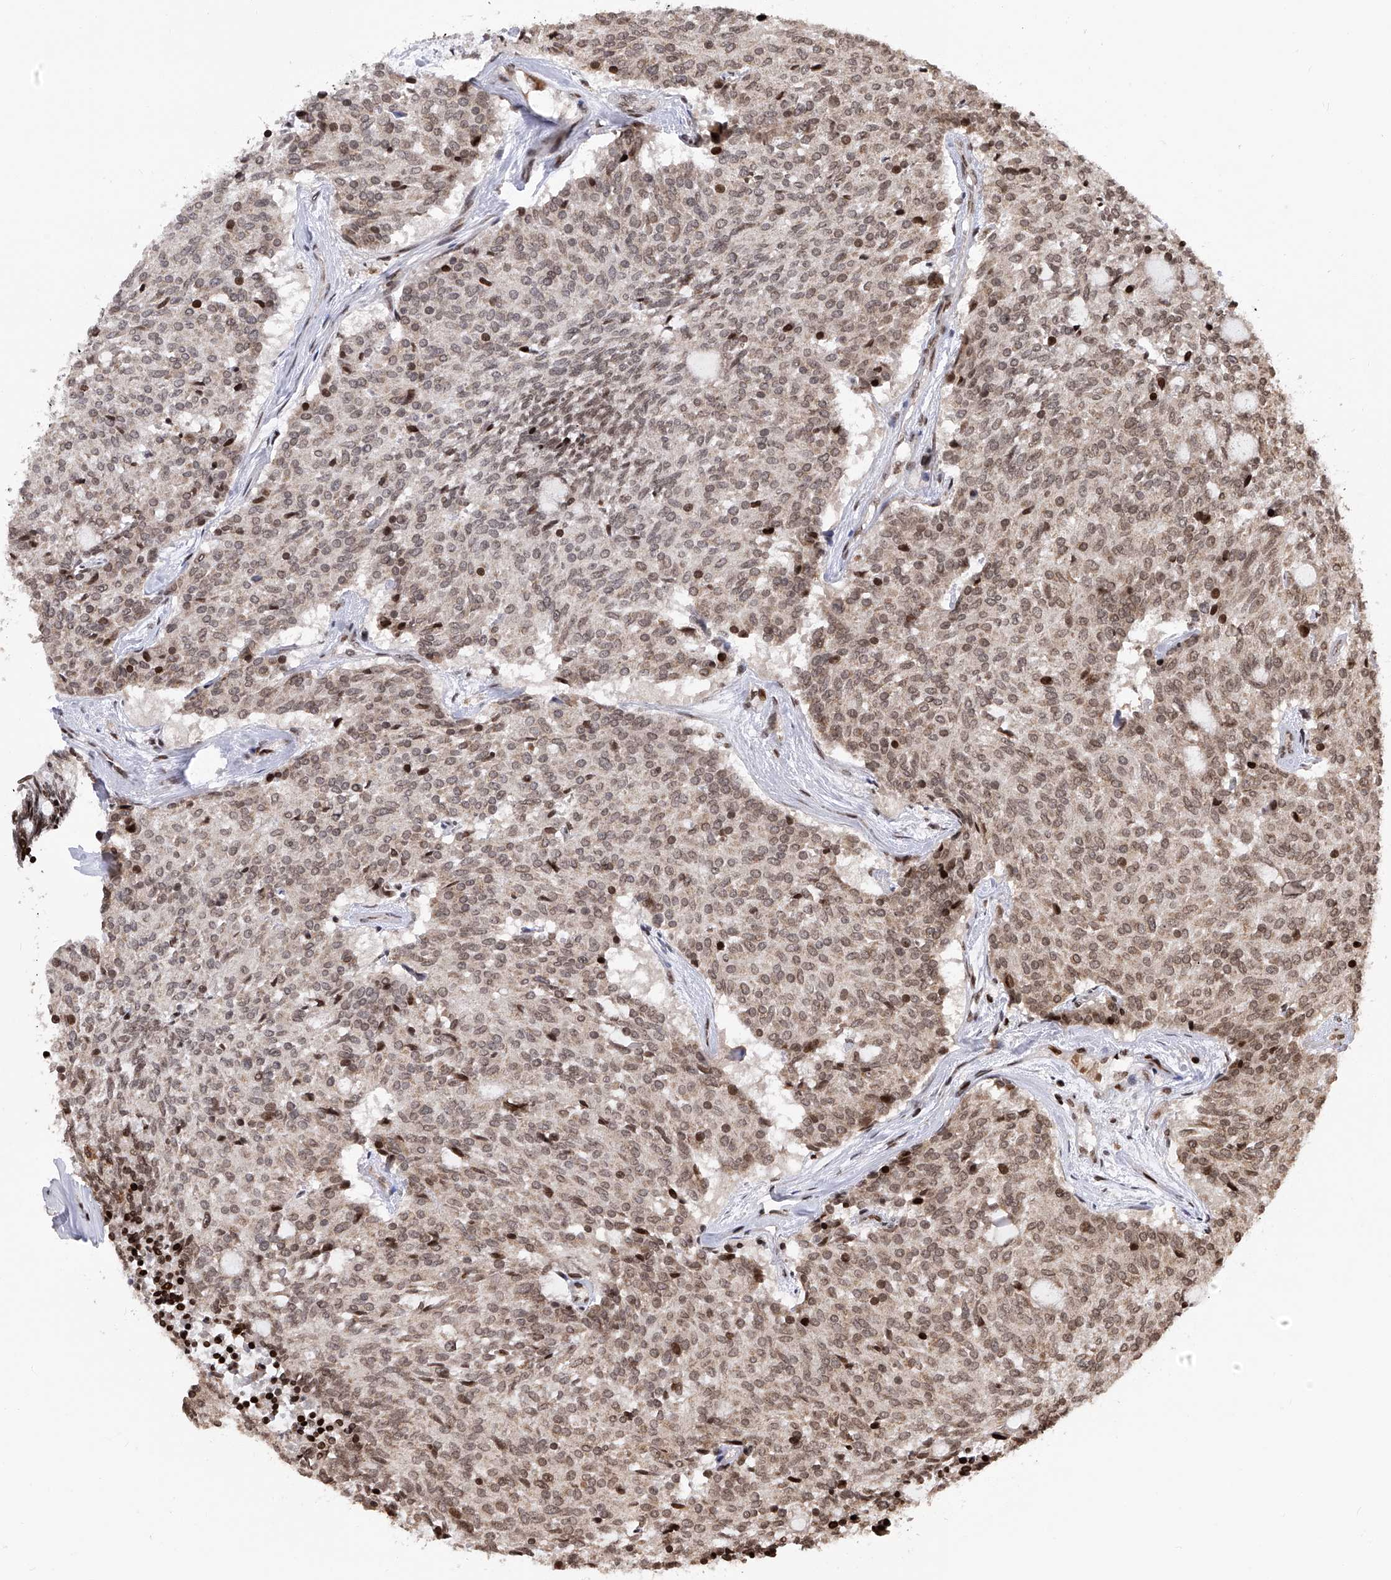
{"staining": {"intensity": "moderate", "quantity": "25%-75%", "location": "nuclear"}, "tissue": "carcinoid", "cell_type": "Tumor cells", "image_type": "cancer", "snomed": [{"axis": "morphology", "description": "Carcinoid, malignant, NOS"}, {"axis": "topography", "description": "Pancreas"}], "caption": "Immunohistochemistry (IHC) histopathology image of human malignant carcinoid stained for a protein (brown), which displays medium levels of moderate nuclear positivity in about 25%-75% of tumor cells.", "gene": "PAK1IP1", "patient": {"sex": "female", "age": 54}}